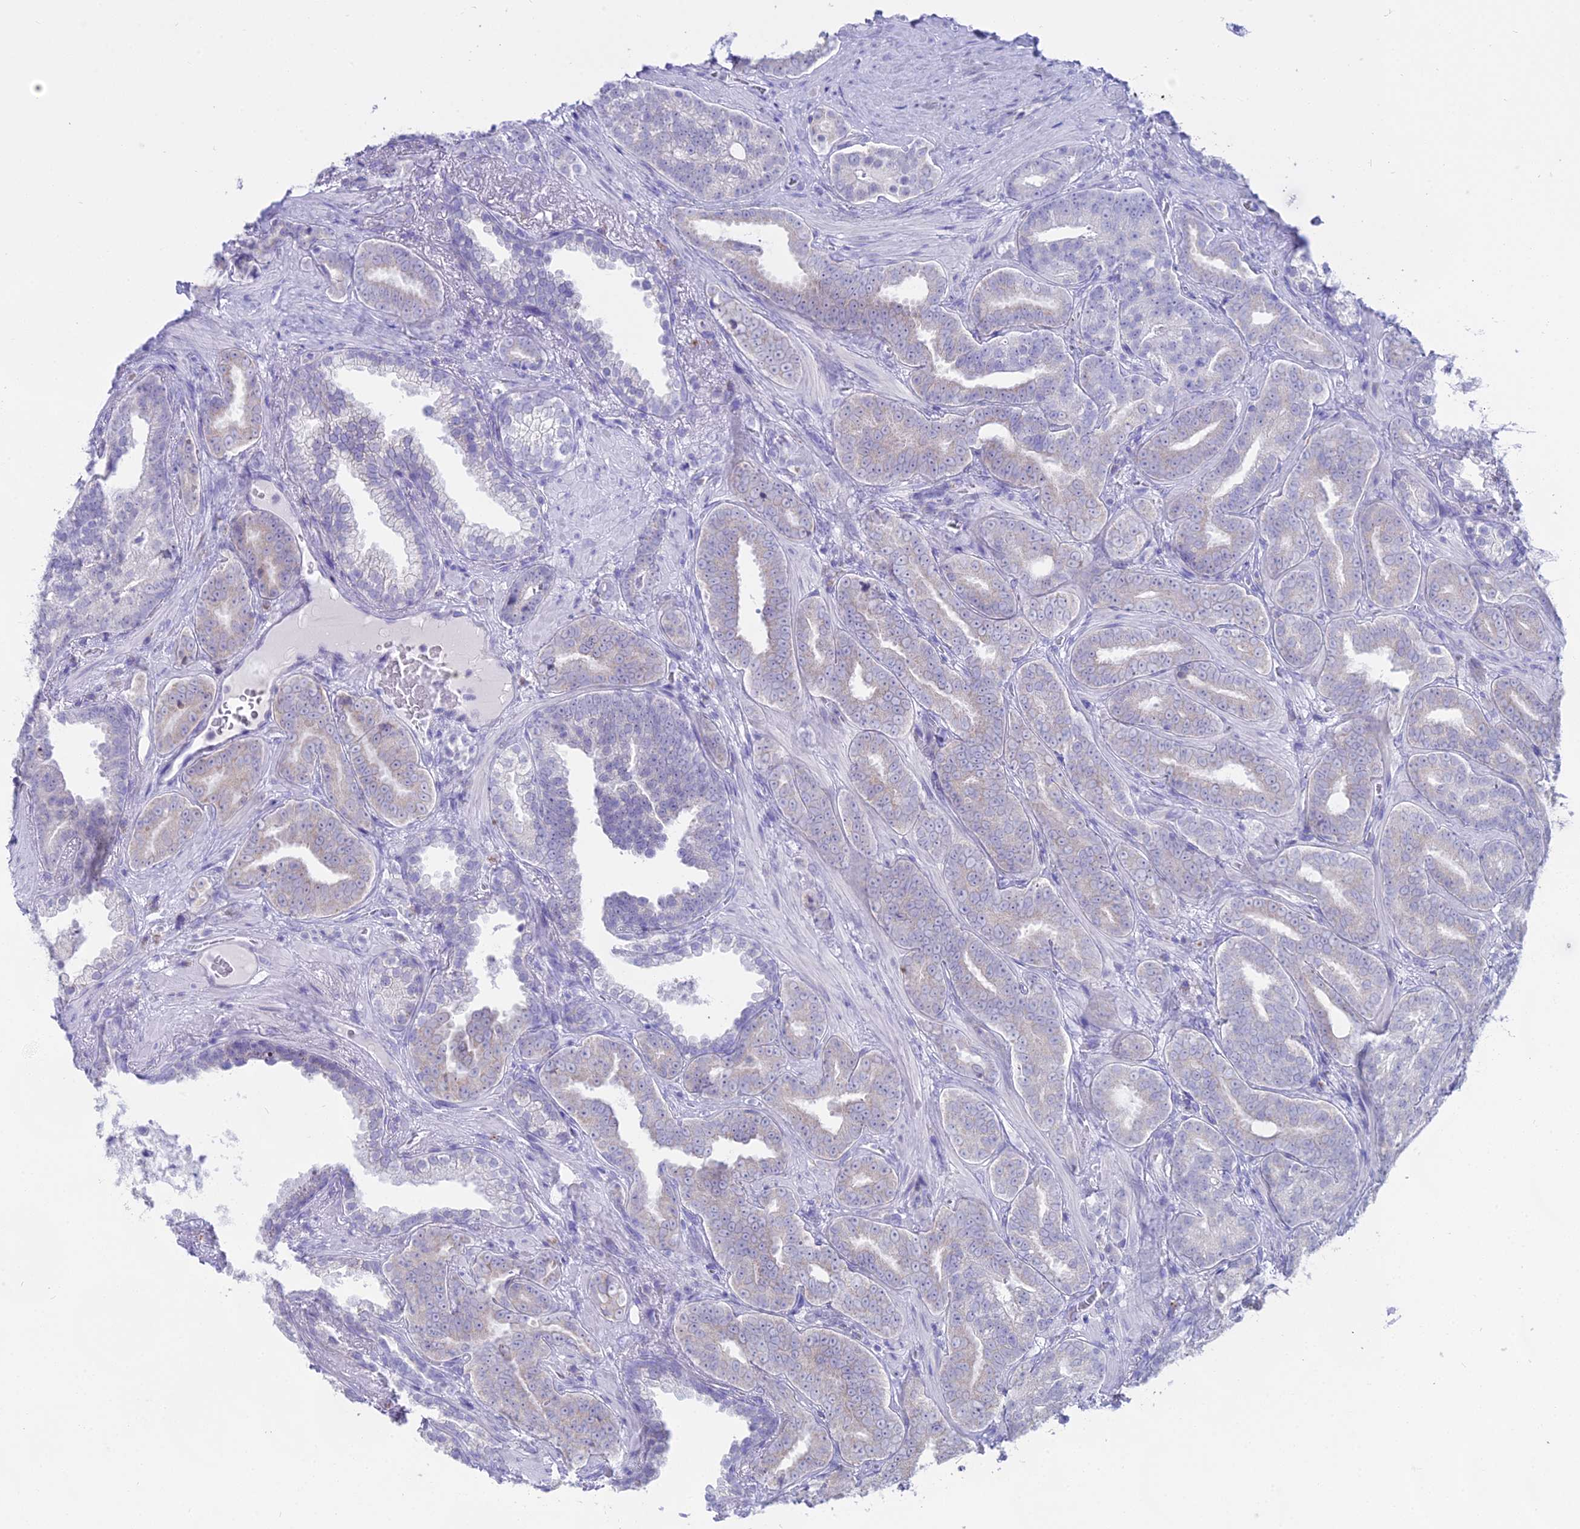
{"staining": {"intensity": "weak", "quantity": "<25%", "location": "cytoplasmic/membranous"}, "tissue": "prostate cancer", "cell_type": "Tumor cells", "image_type": "cancer", "snomed": [{"axis": "morphology", "description": "Adenocarcinoma, High grade"}, {"axis": "topography", "description": "Prostate and seminal vesicle, NOS"}], "caption": "Prostate cancer (high-grade adenocarcinoma) stained for a protein using immunohistochemistry (IHC) demonstrates no staining tumor cells.", "gene": "CGB2", "patient": {"sex": "male", "age": 67}}